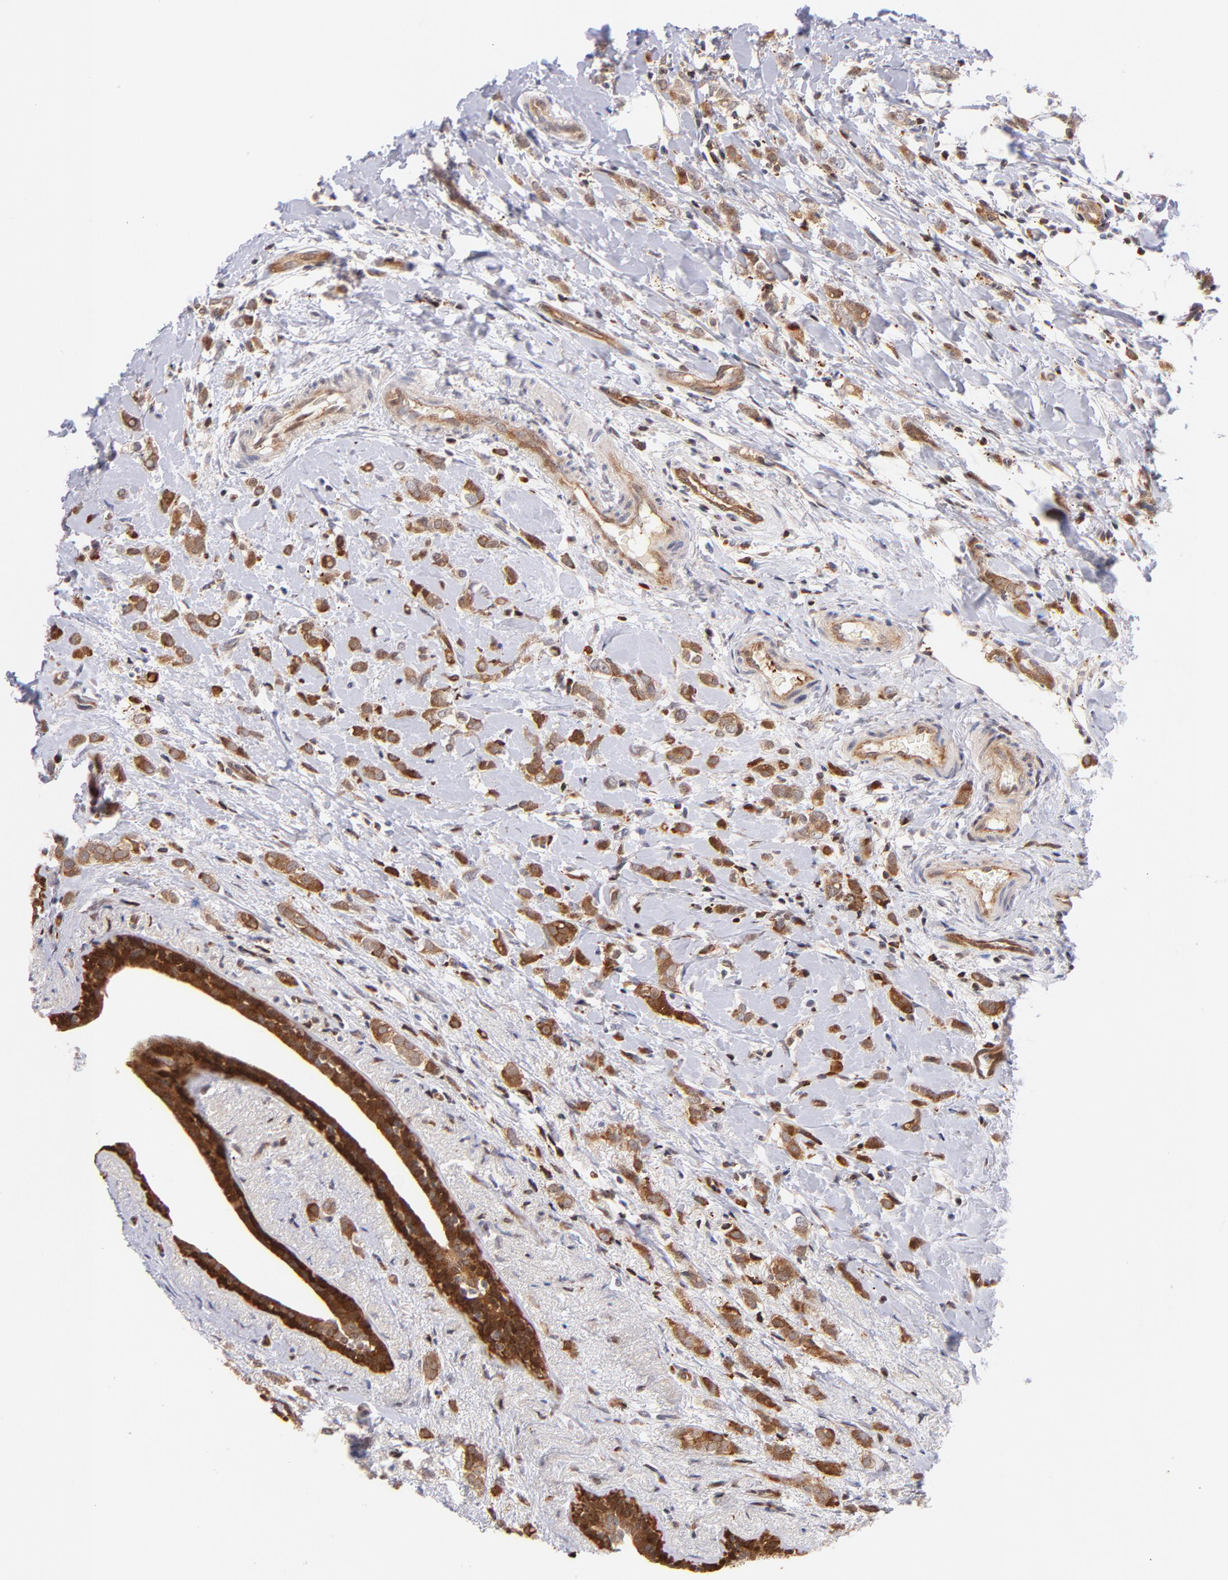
{"staining": {"intensity": "moderate", "quantity": ">75%", "location": "cytoplasmic/membranous,nuclear"}, "tissue": "breast cancer", "cell_type": "Tumor cells", "image_type": "cancer", "snomed": [{"axis": "morphology", "description": "Normal tissue, NOS"}, {"axis": "morphology", "description": "Lobular carcinoma"}, {"axis": "topography", "description": "Breast"}], "caption": "A brown stain labels moderate cytoplasmic/membranous and nuclear expression of a protein in human breast cancer tumor cells.", "gene": "YWHAB", "patient": {"sex": "female", "age": 47}}